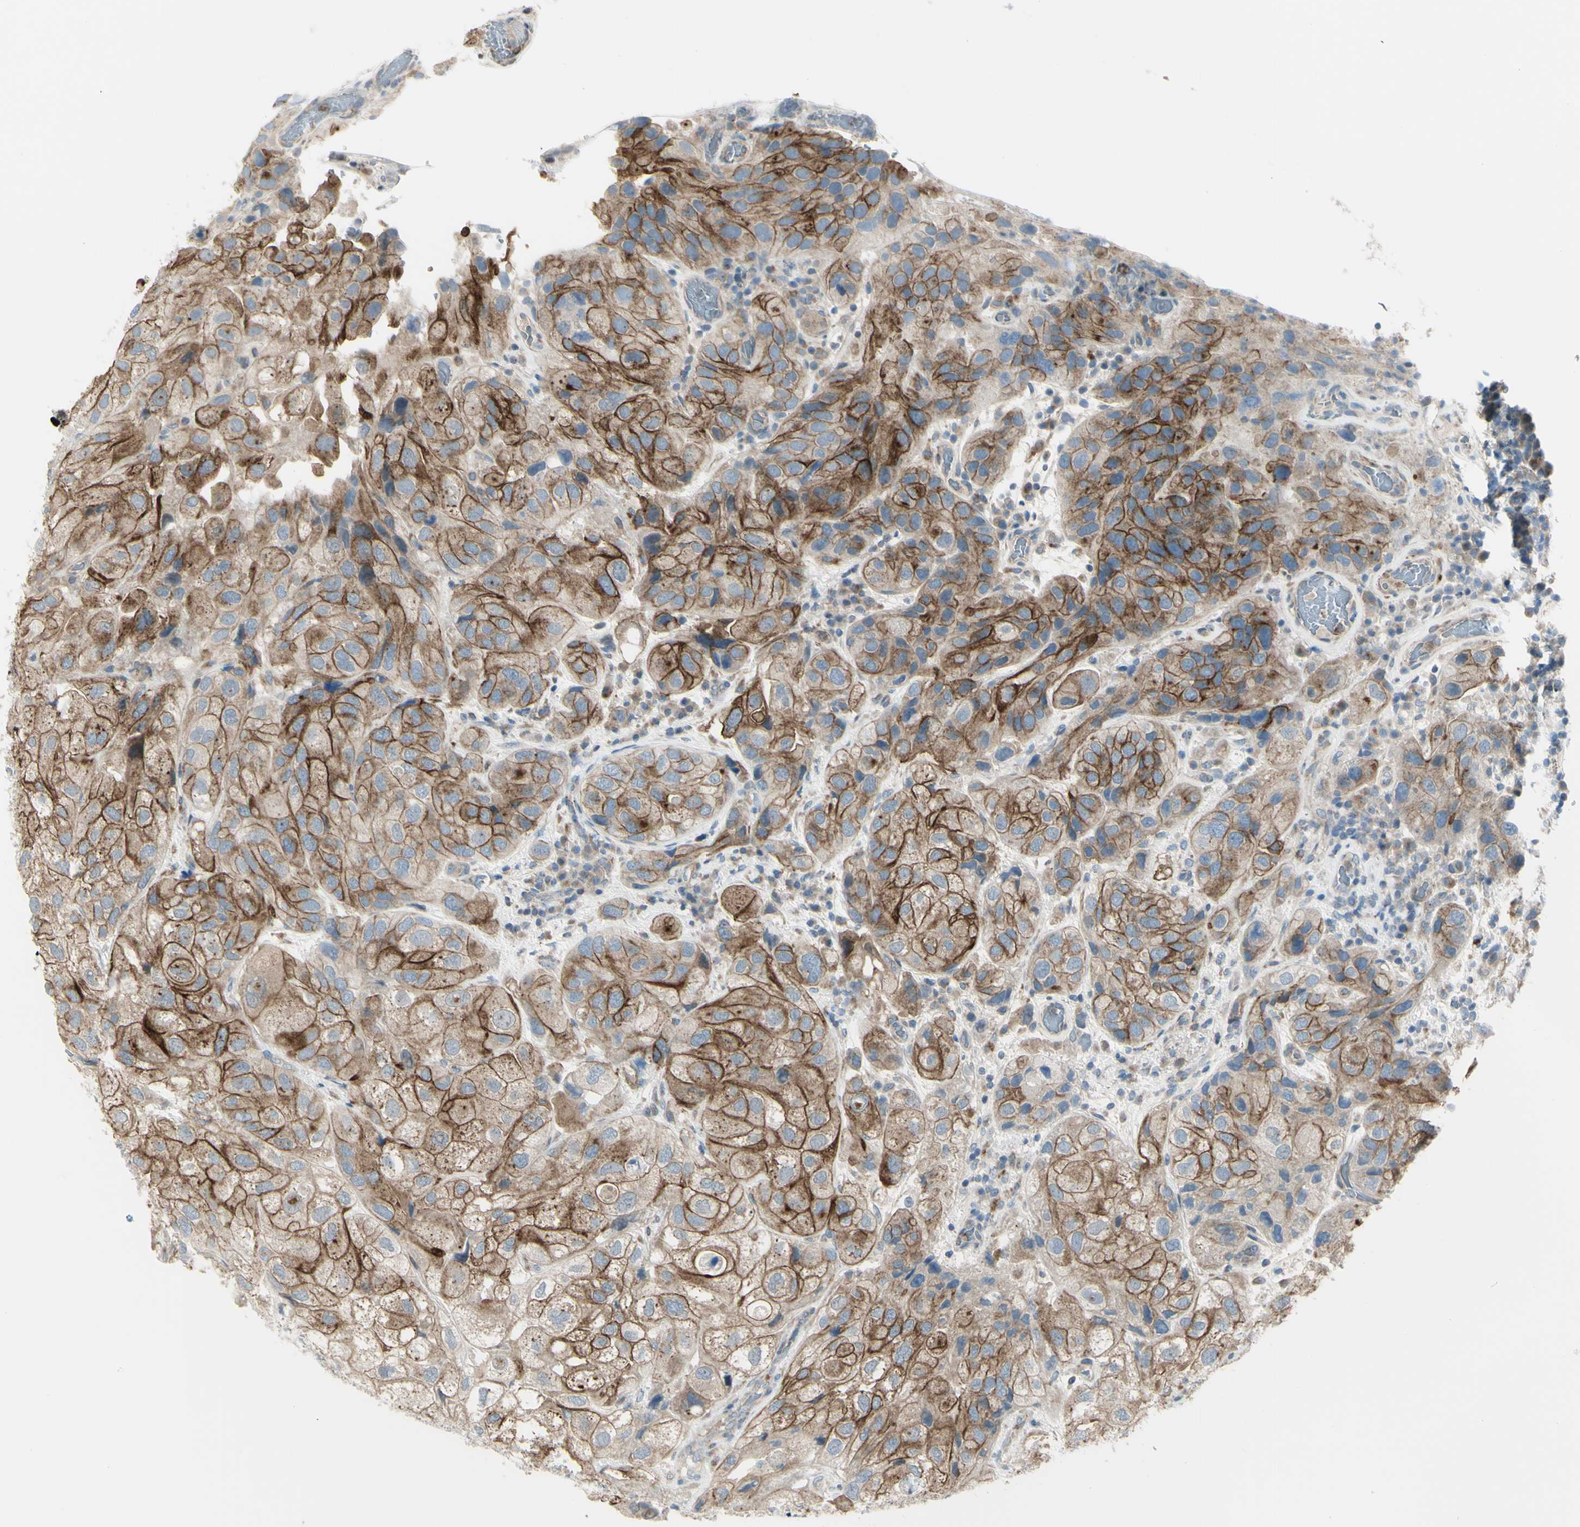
{"staining": {"intensity": "strong", "quantity": ">75%", "location": "cytoplasmic/membranous"}, "tissue": "urothelial cancer", "cell_type": "Tumor cells", "image_type": "cancer", "snomed": [{"axis": "morphology", "description": "Urothelial carcinoma, High grade"}, {"axis": "topography", "description": "Urinary bladder"}], "caption": "Immunohistochemical staining of high-grade urothelial carcinoma reveals high levels of strong cytoplasmic/membranous positivity in about >75% of tumor cells.", "gene": "LMTK2", "patient": {"sex": "female", "age": 64}}